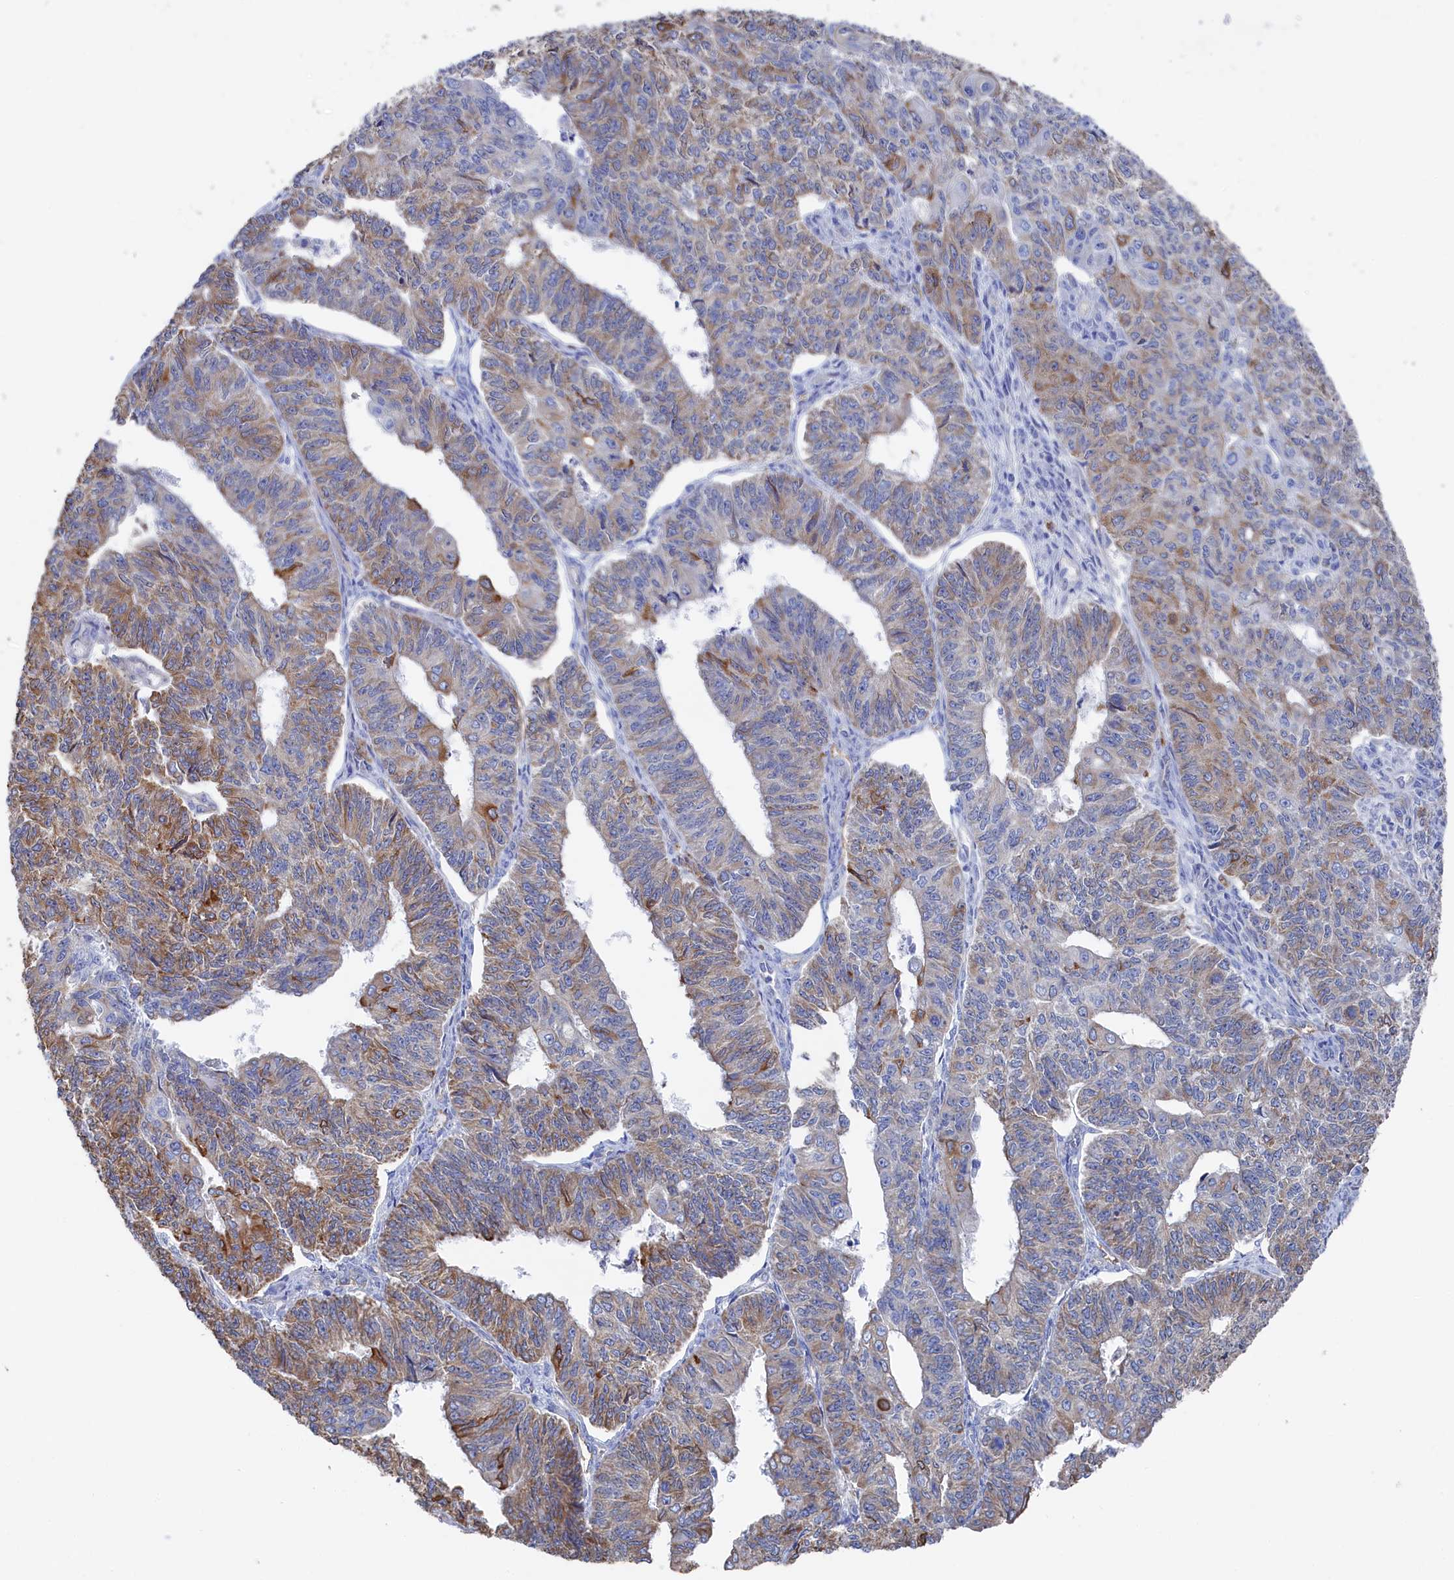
{"staining": {"intensity": "moderate", "quantity": "25%-75%", "location": "cytoplasmic/membranous"}, "tissue": "endometrial cancer", "cell_type": "Tumor cells", "image_type": "cancer", "snomed": [{"axis": "morphology", "description": "Adenocarcinoma, NOS"}, {"axis": "topography", "description": "Endometrium"}], "caption": "Tumor cells reveal moderate cytoplasmic/membranous positivity in about 25%-75% of cells in adenocarcinoma (endometrial).", "gene": "TMOD2", "patient": {"sex": "female", "age": 32}}